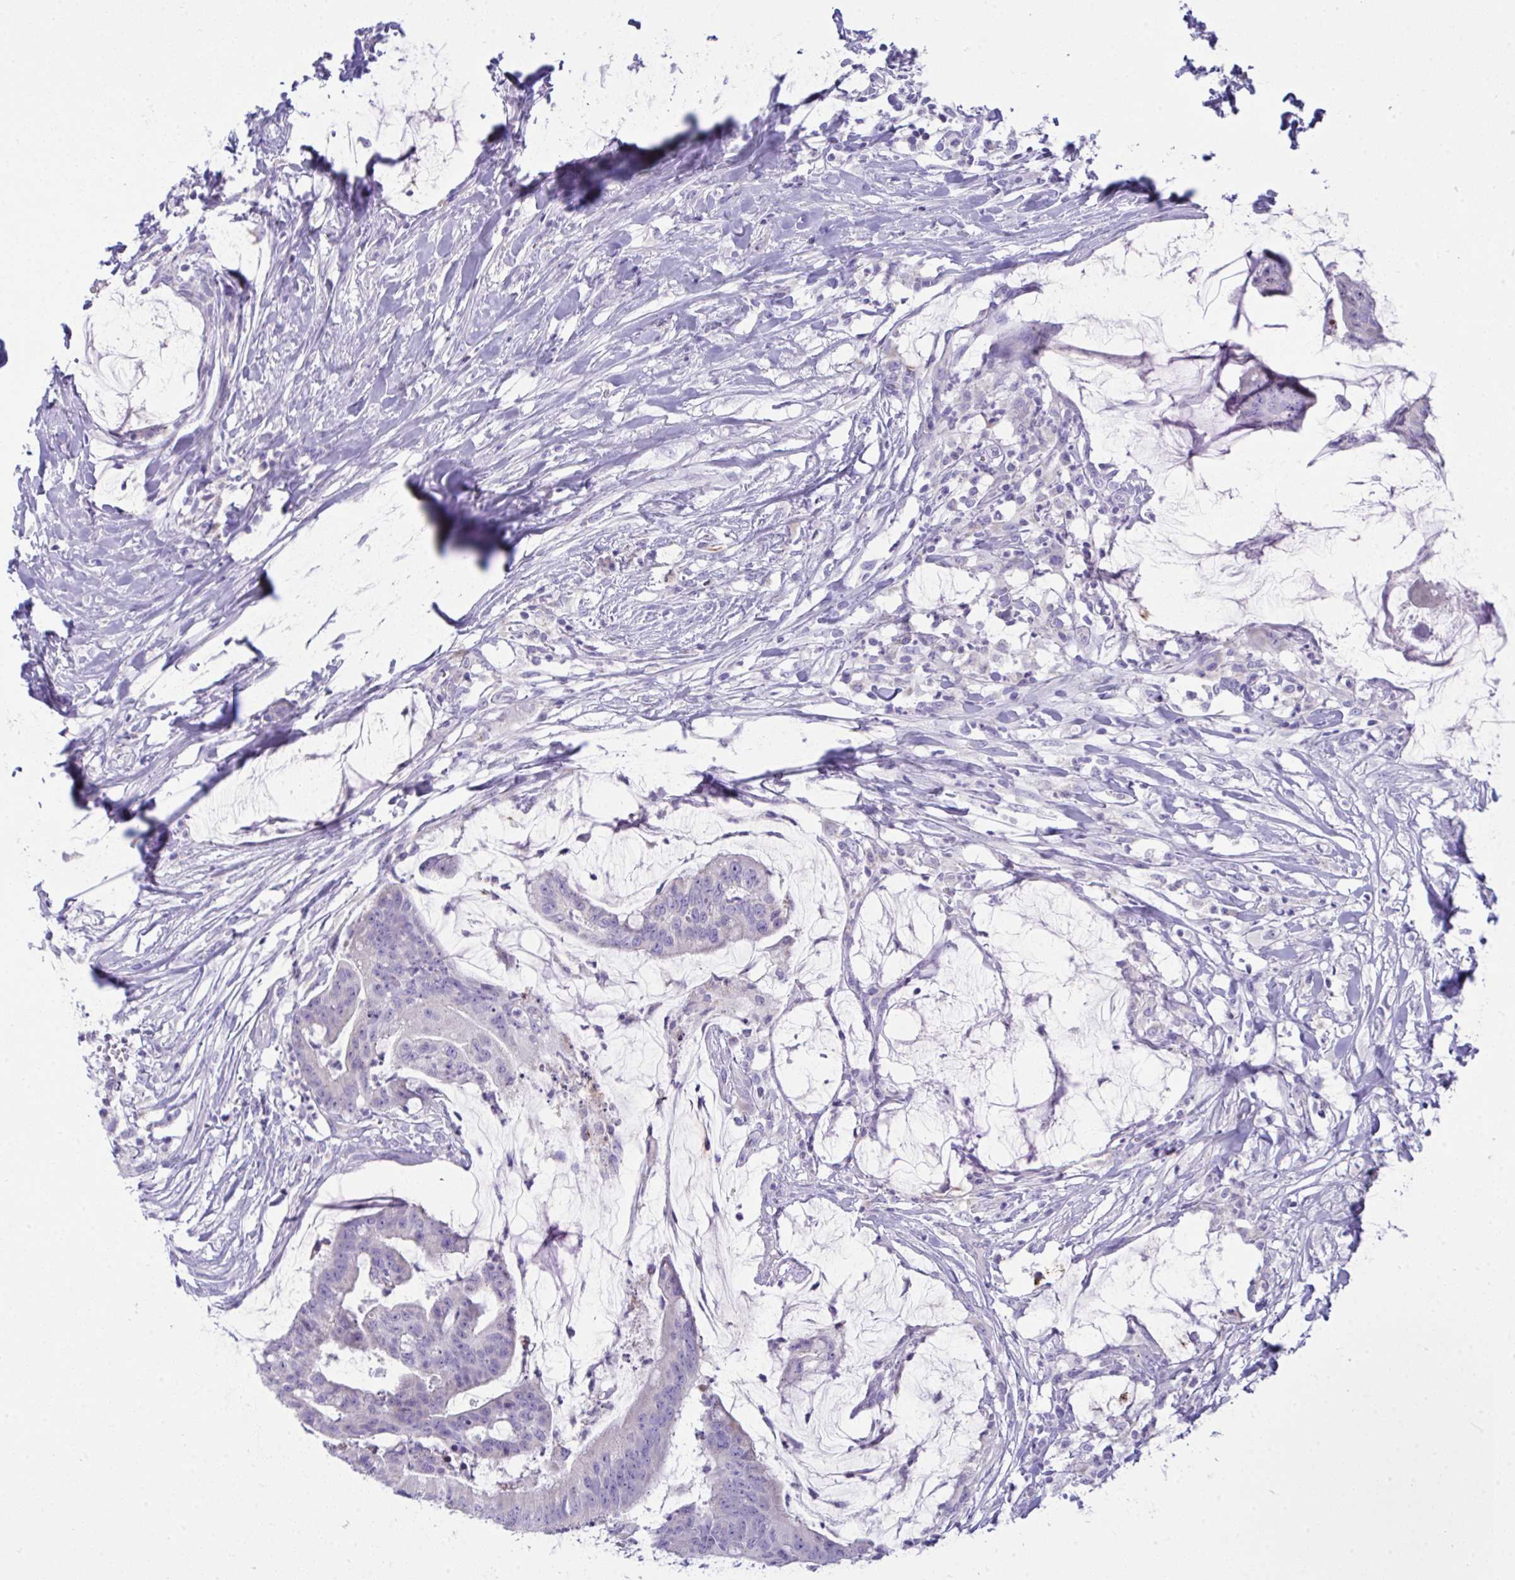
{"staining": {"intensity": "negative", "quantity": "none", "location": "none"}, "tissue": "colorectal cancer", "cell_type": "Tumor cells", "image_type": "cancer", "snomed": [{"axis": "morphology", "description": "Adenocarcinoma, NOS"}, {"axis": "topography", "description": "Colon"}], "caption": "This is an IHC photomicrograph of colorectal cancer (adenocarcinoma). There is no positivity in tumor cells.", "gene": "PLA2G12B", "patient": {"sex": "male", "age": 62}}